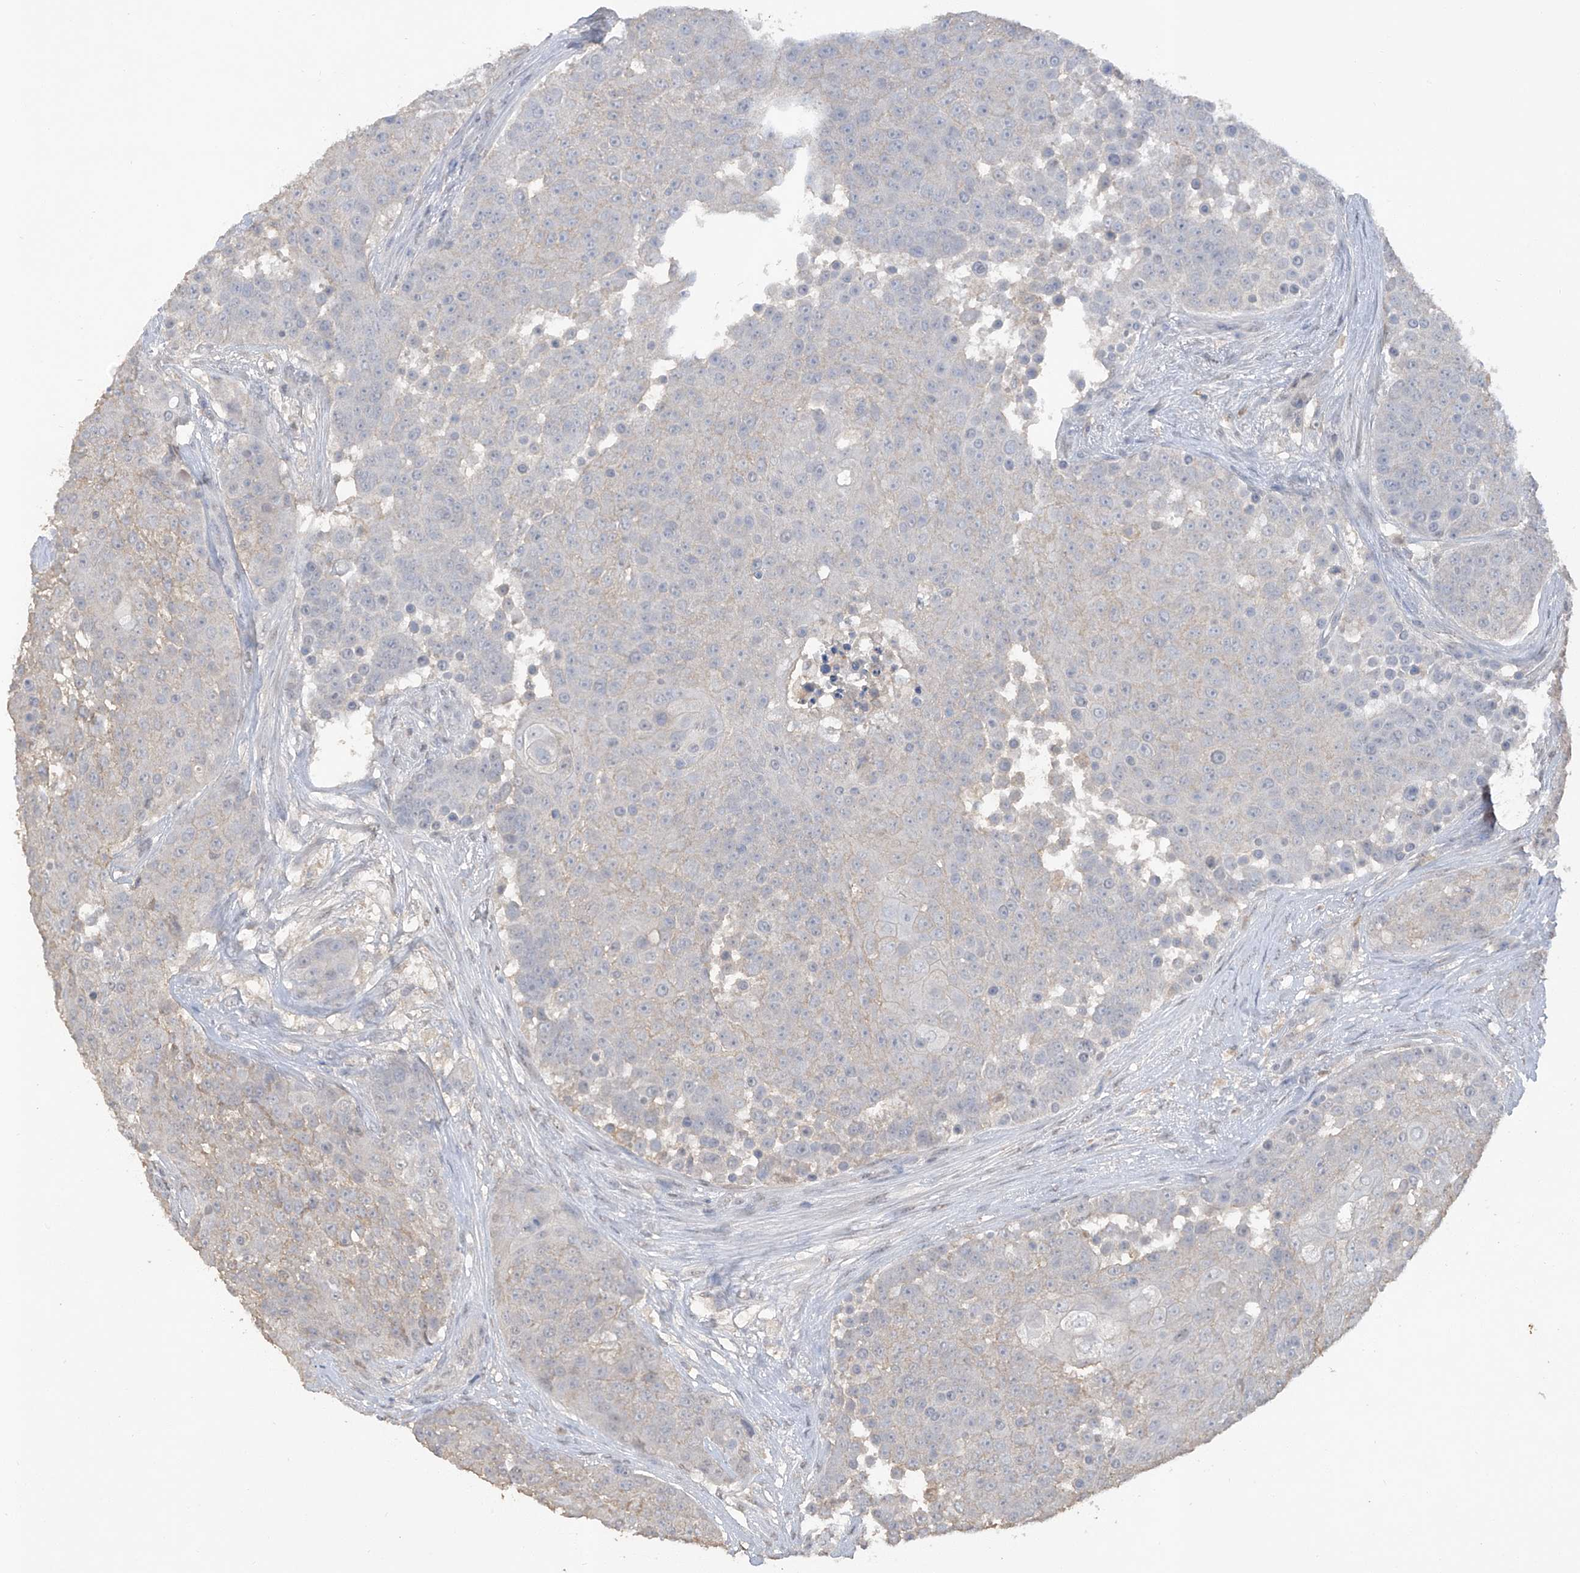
{"staining": {"intensity": "negative", "quantity": "none", "location": "none"}, "tissue": "urothelial cancer", "cell_type": "Tumor cells", "image_type": "cancer", "snomed": [{"axis": "morphology", "description": "Urothelial carcinoma, High grade"}, {"axis": "topography", "description": "Urinary bladder"}], "caption": "IHC of urothelial cancer displays no expression in tumor cells. Brightfield microscopy of immunohistochemistry stained with DAB (3,3'-diaminobenzidine) (brown) and hematoxylin (blue), captured at high magnification.", "gene": "HAS3", "patient": {"sex": "female", "age": 63}}